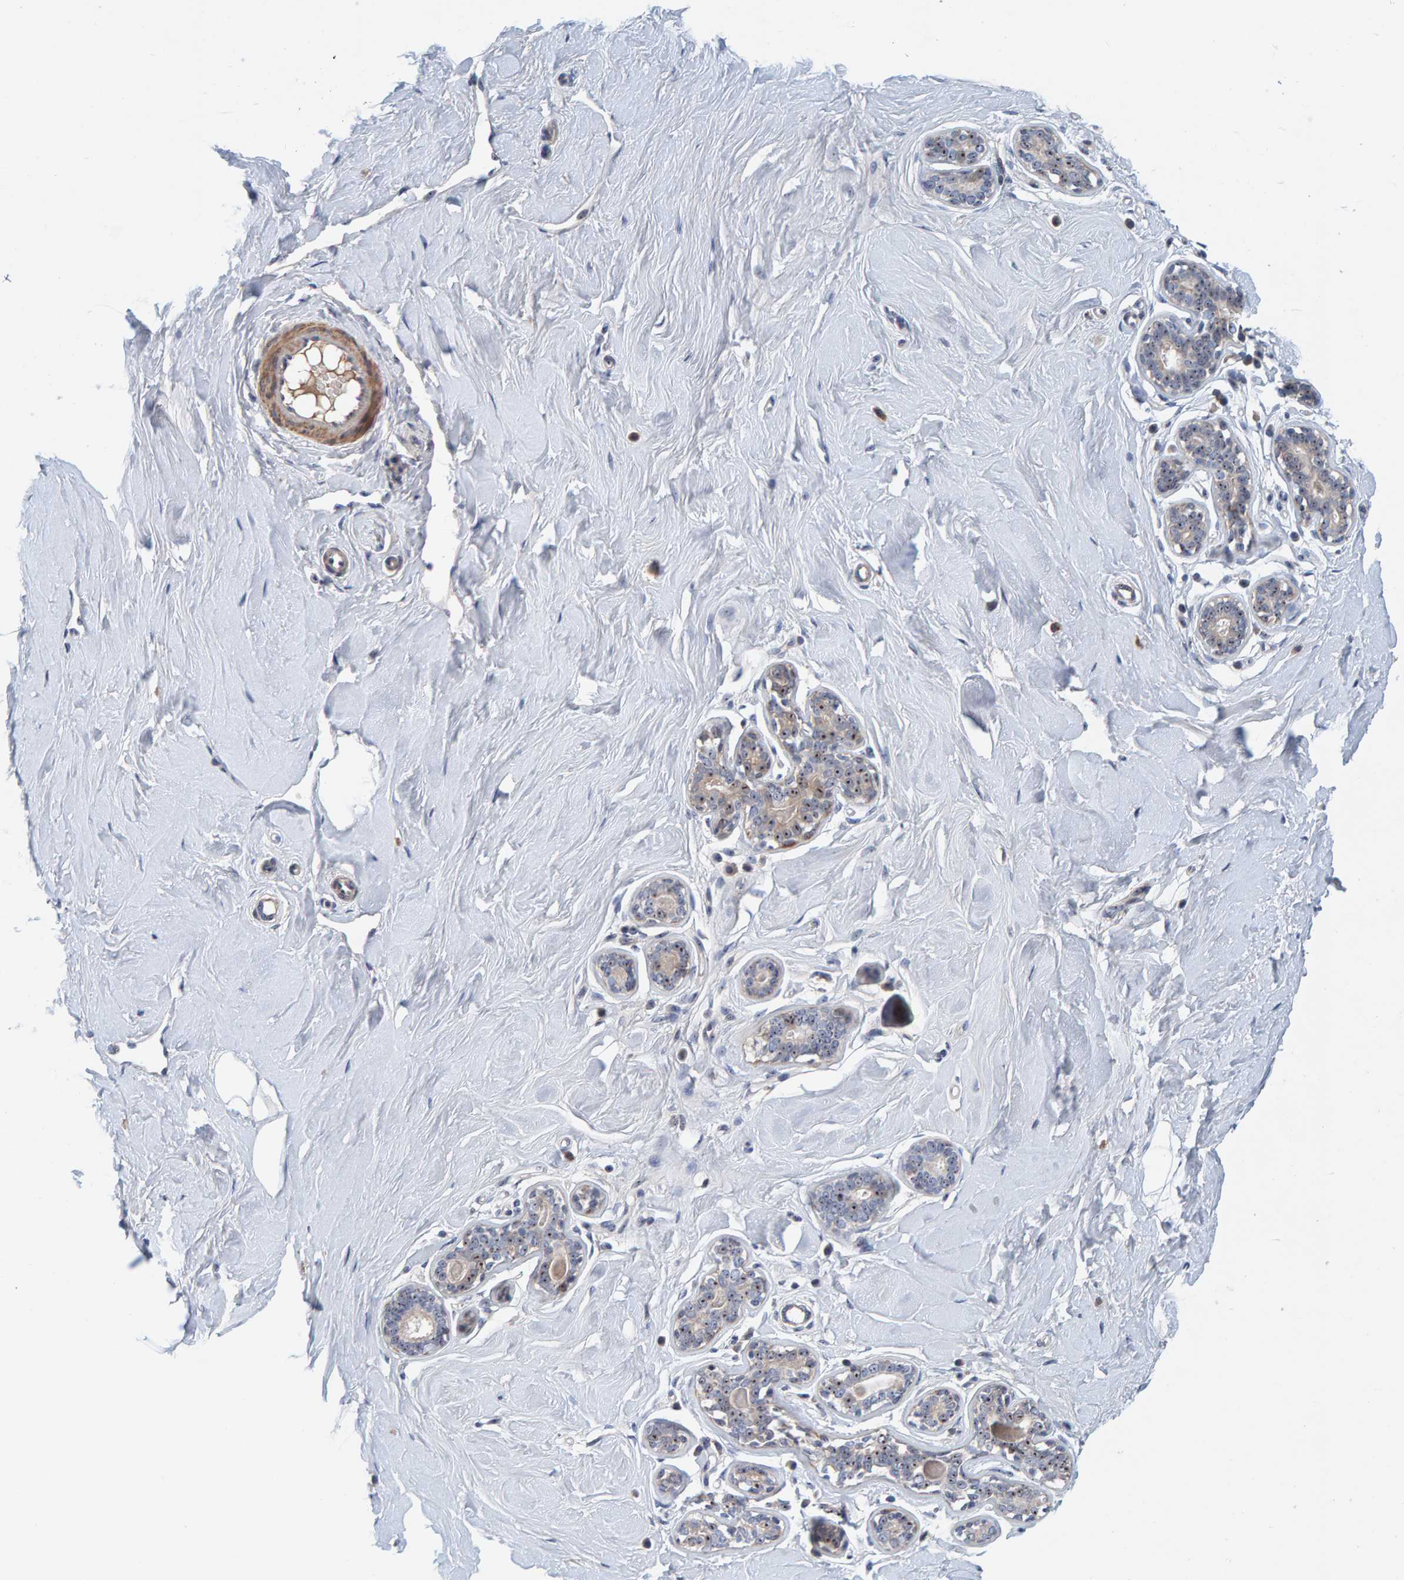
{"staining": {"intensity": "negative", "quantity": "none", "location": "none"}, "tissue": "breast", "cell_type": "Adipocytes", "image_type": "normal", "snomed": [{"axis": "morphology", "description": "Normal tissue, NOS"}, {"axis": "topography", "description": "Breast"}], "caption": "A high-resolution photomicrograph shows IHC staining of benign breast, which reveals no significant staining in adipocytes.", "gene": "NOL11", "patient": {"sex": "female", "age": 23}}